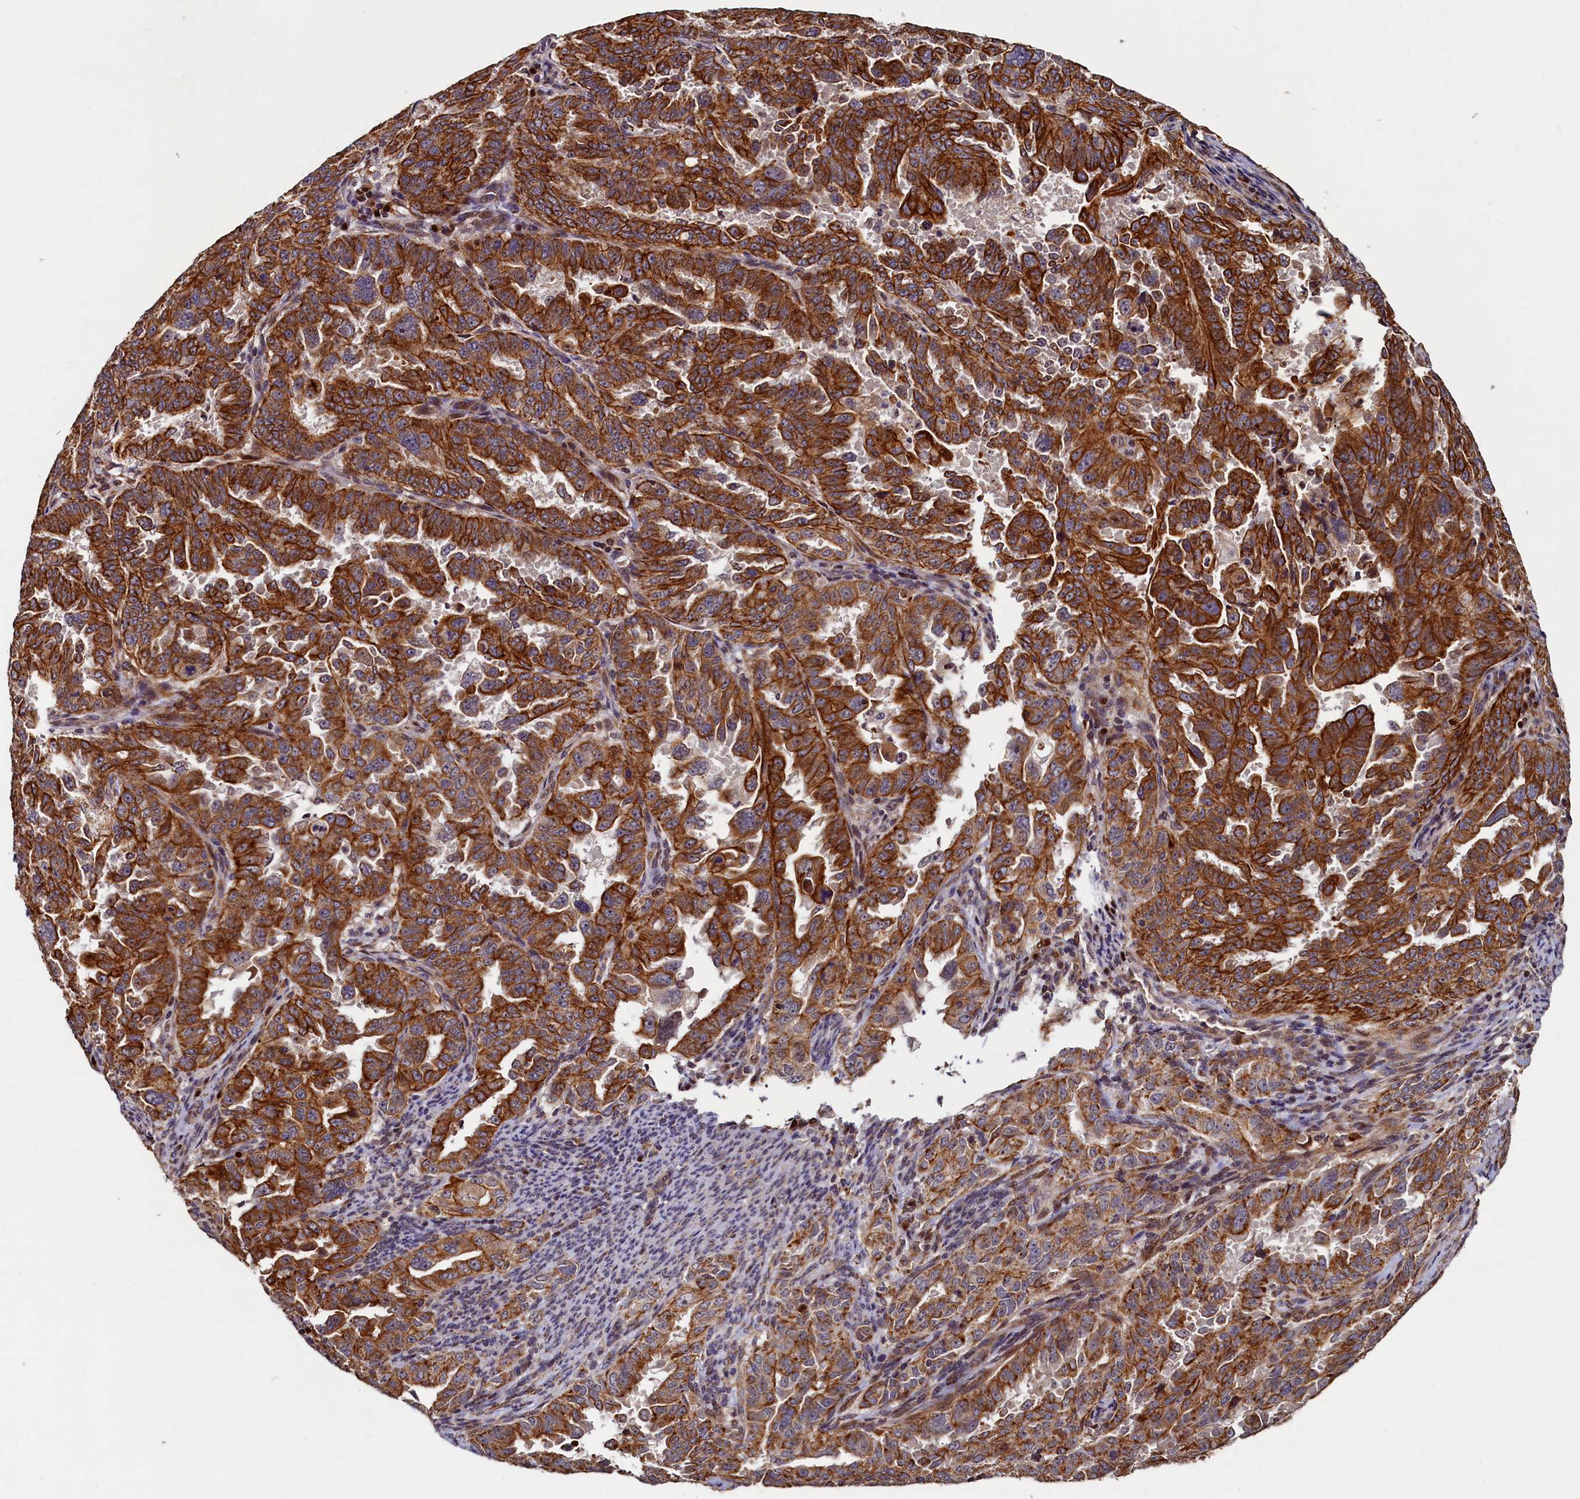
{"staining": {"intensity": "strong", "quantity": ">75%", "location": "cytoplasmic/membranous"}, "tissue": "endometrial cancer", "cell_type": "Tumor cells", "image_type": "cancer", "snomed": [{"axis": "morphology", "description": "Adenocarcinoma, NOS"}, {"axis": "topography", "description": "Endometrium"}], "caption": "Immunohistochemical staining of human endometrial cancer exhibits high levels of strong cytoplasmic/membranous protein expression in approximately >75% of tumor cells. The protein is shown in brown color, while the nuclei are stained blue.", "gene": "NCKAP5L", "patient": {"sex": "female", "age": 65}}